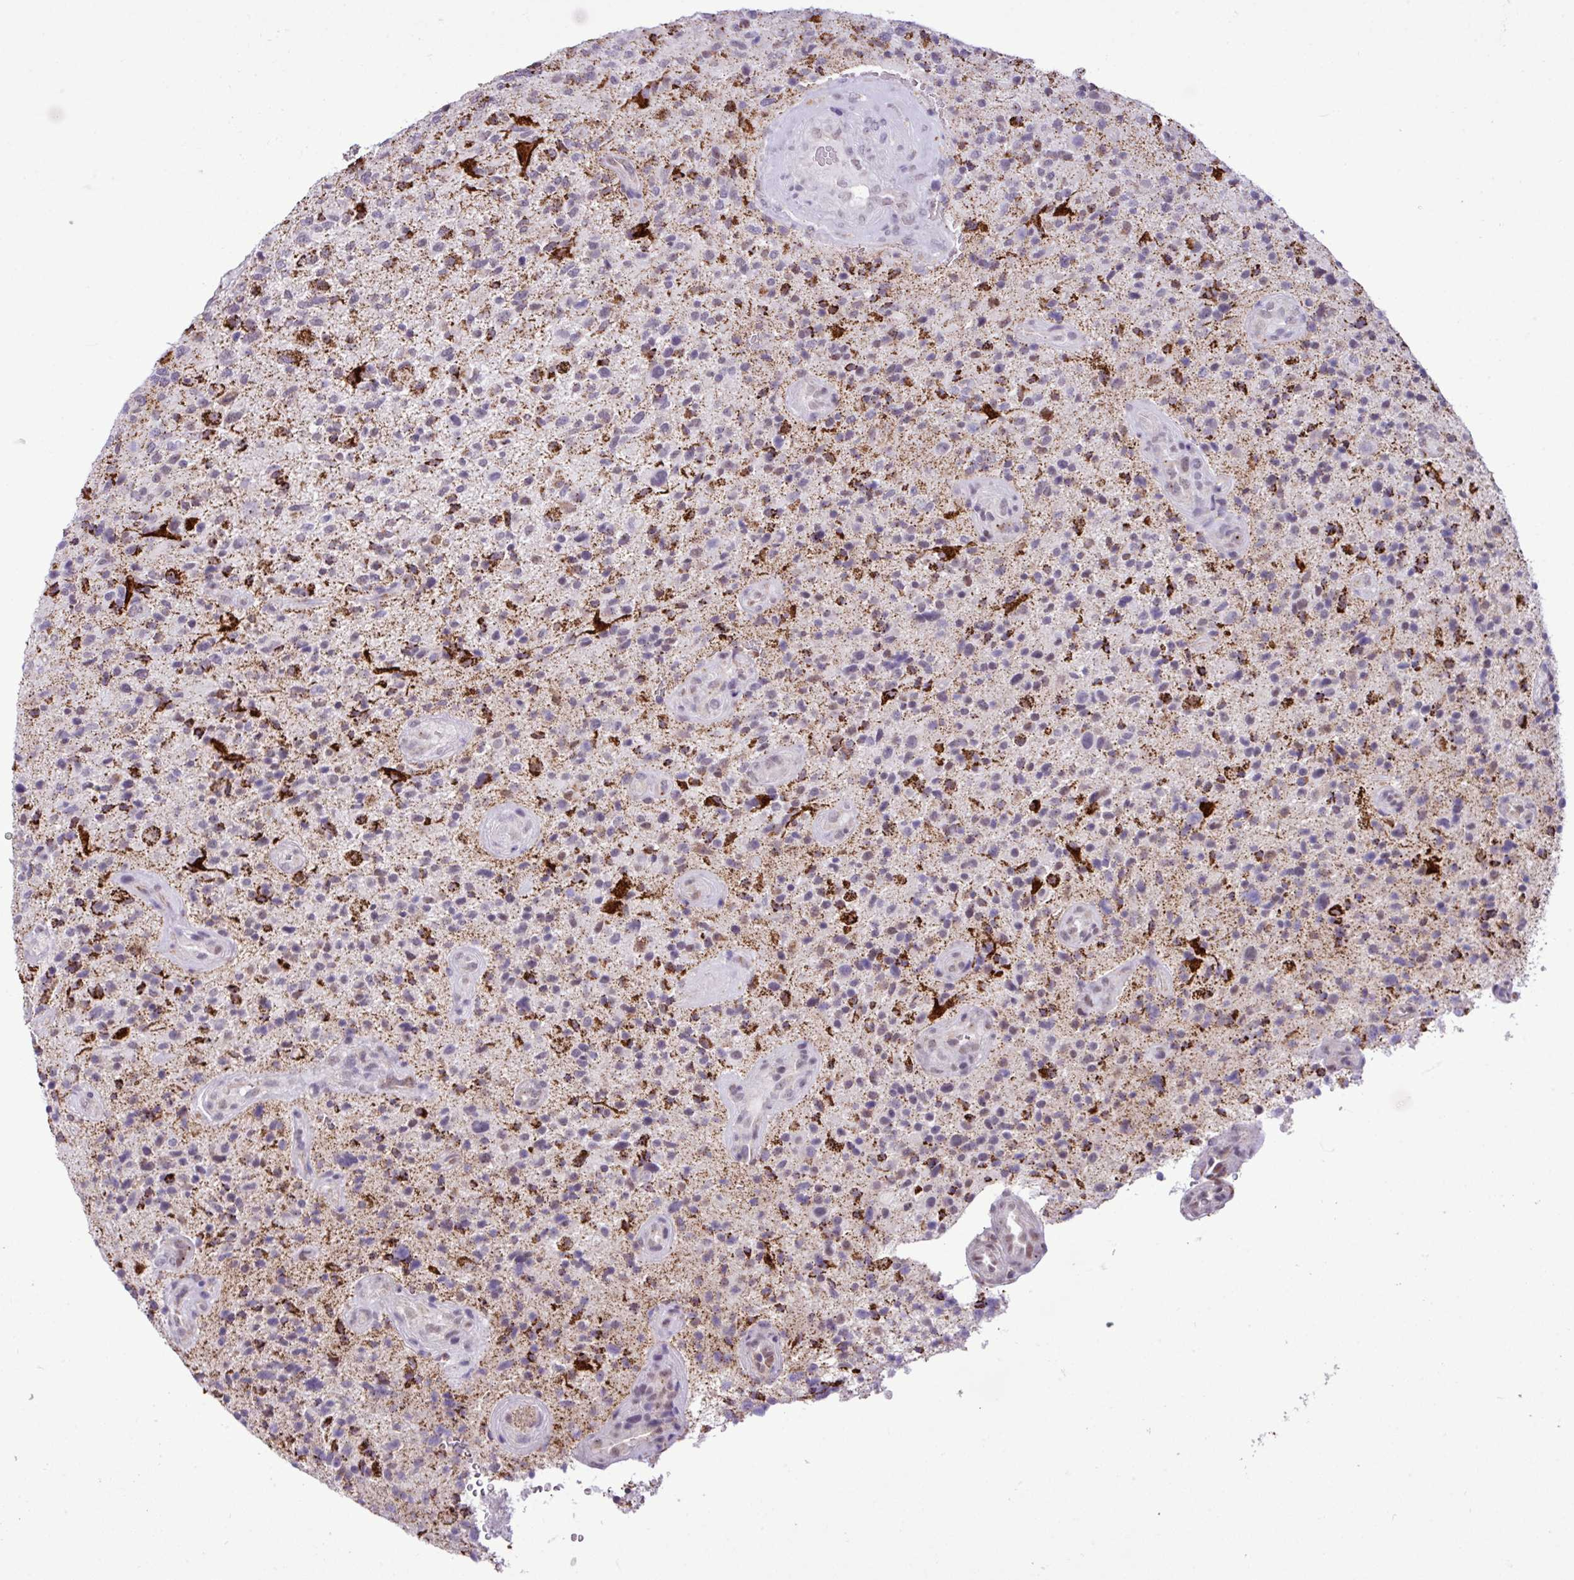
{"staining": {"intensity": "negative", "quantity": "none", "location": "none"}, "tissue": "glioma", "cell_type": "Tumor cells", "image_type": "cancer", "snomed": [{"axis": "morphology", "description": "Glioma, malignant, High grade"}, {"axis": "topography", "description": "Brain"}], "caption": "Immunohistochemistry of human malignant glioma (high-grade) shows no staining in tumor cells.", "gene": "SGPP1", "patient": {"sex": "male", "age": 47}}